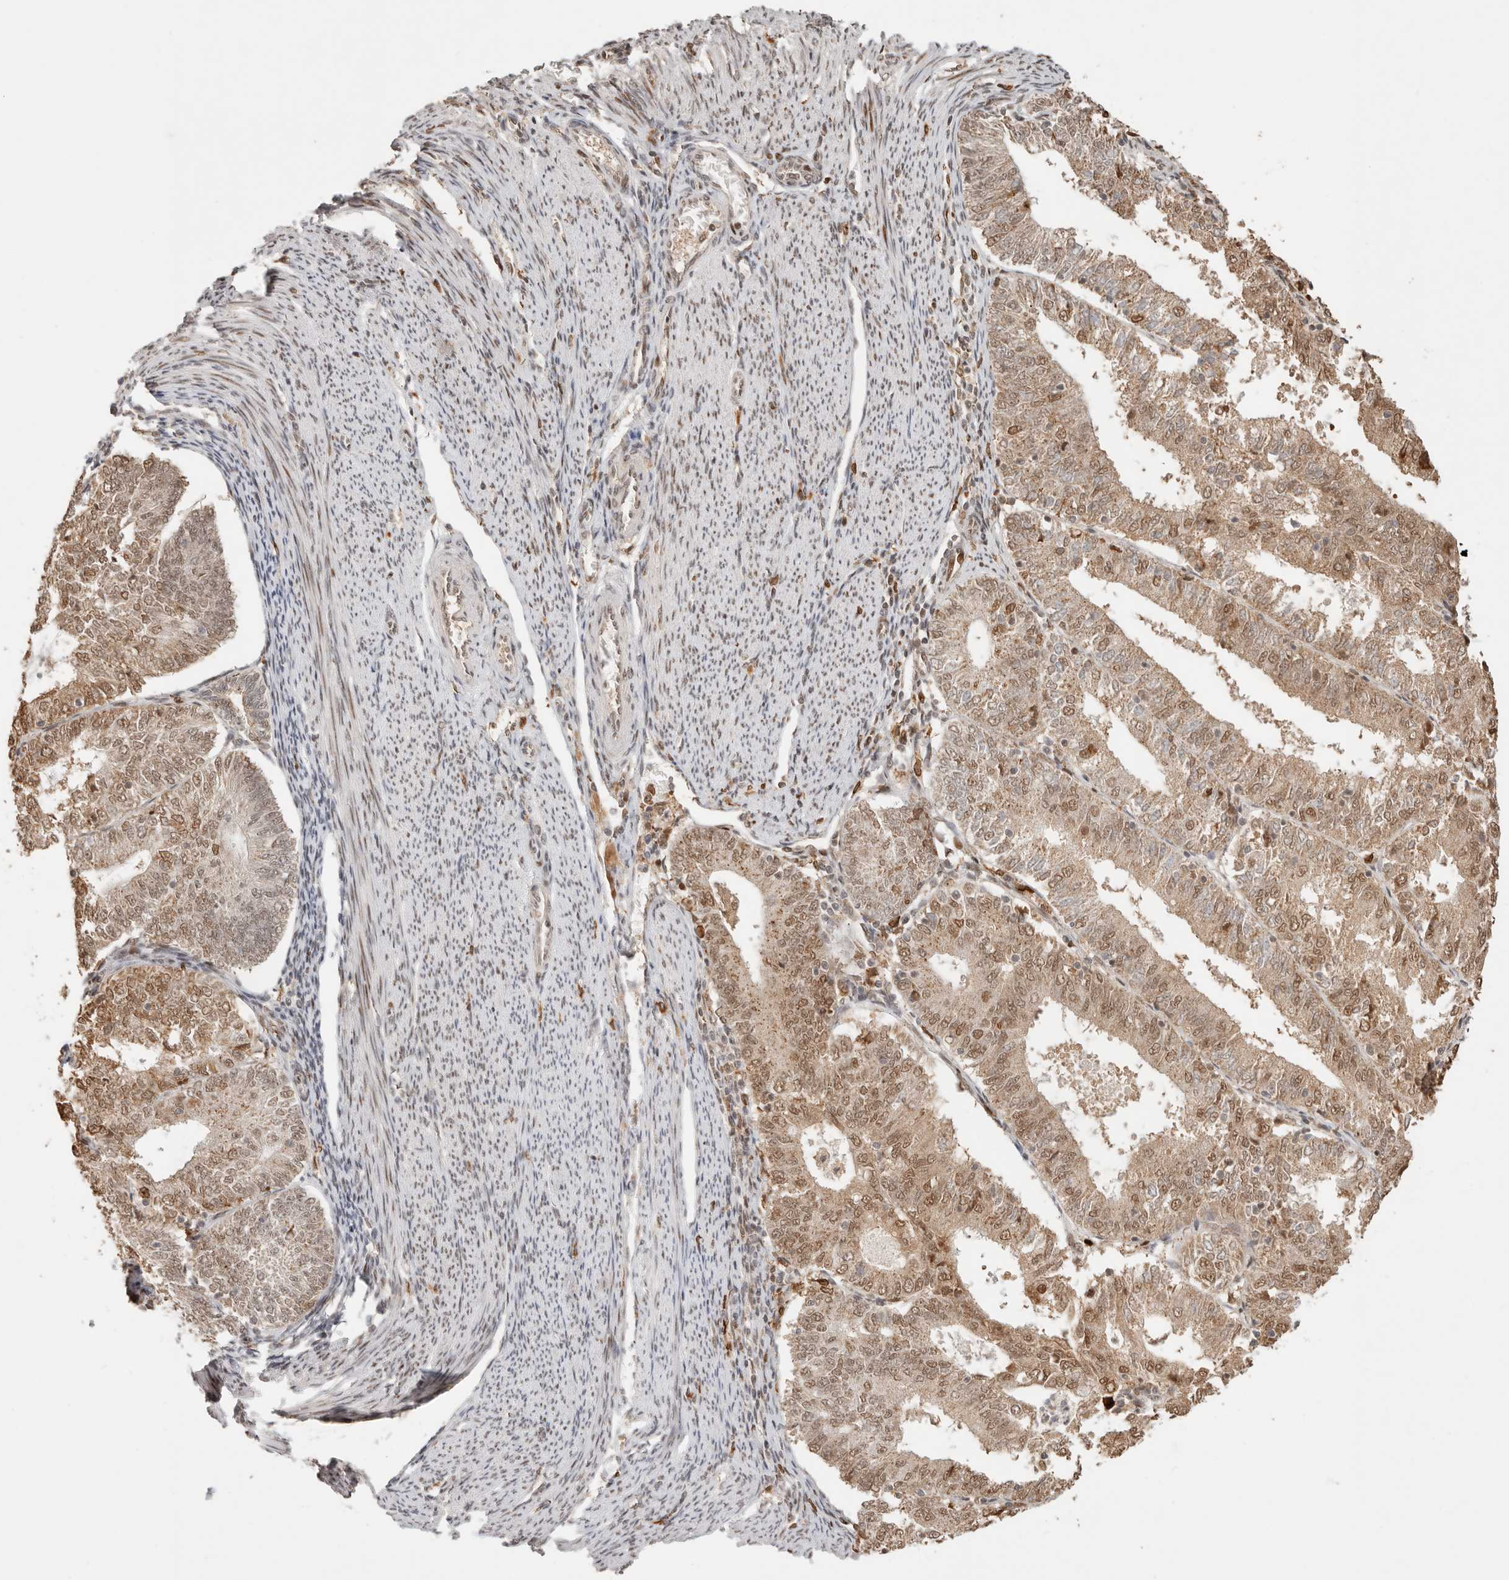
{"staining": {"intensity": "moderate", "quantity": ">75%", "location": "cytoplasmic/membranous,nuclear"}, "tissue": "endometrial cancer", "cell_type": "Tumor cells", "image_type": "cancer", "snomed": [{"axis": "morphology", "description": "Adenocarcinoma, NOS"}, {"axis": "topography", "description": "Endometrium"}], "caption": "Adenocarcinoma (endometrial) was stained to show a protein in brown. There is medium levels of moderate cytoplasmic/membranous and nuclear positivity in approximately >75% of tumor cells. Using DAB (3,3'-diaminobenzidine) (brown) and hematoxylin (blue) stains, captured at high magnification using brightfield microscopy.", "gene": "NPAS2", "patient": {"sex": "female", "age": 57}}